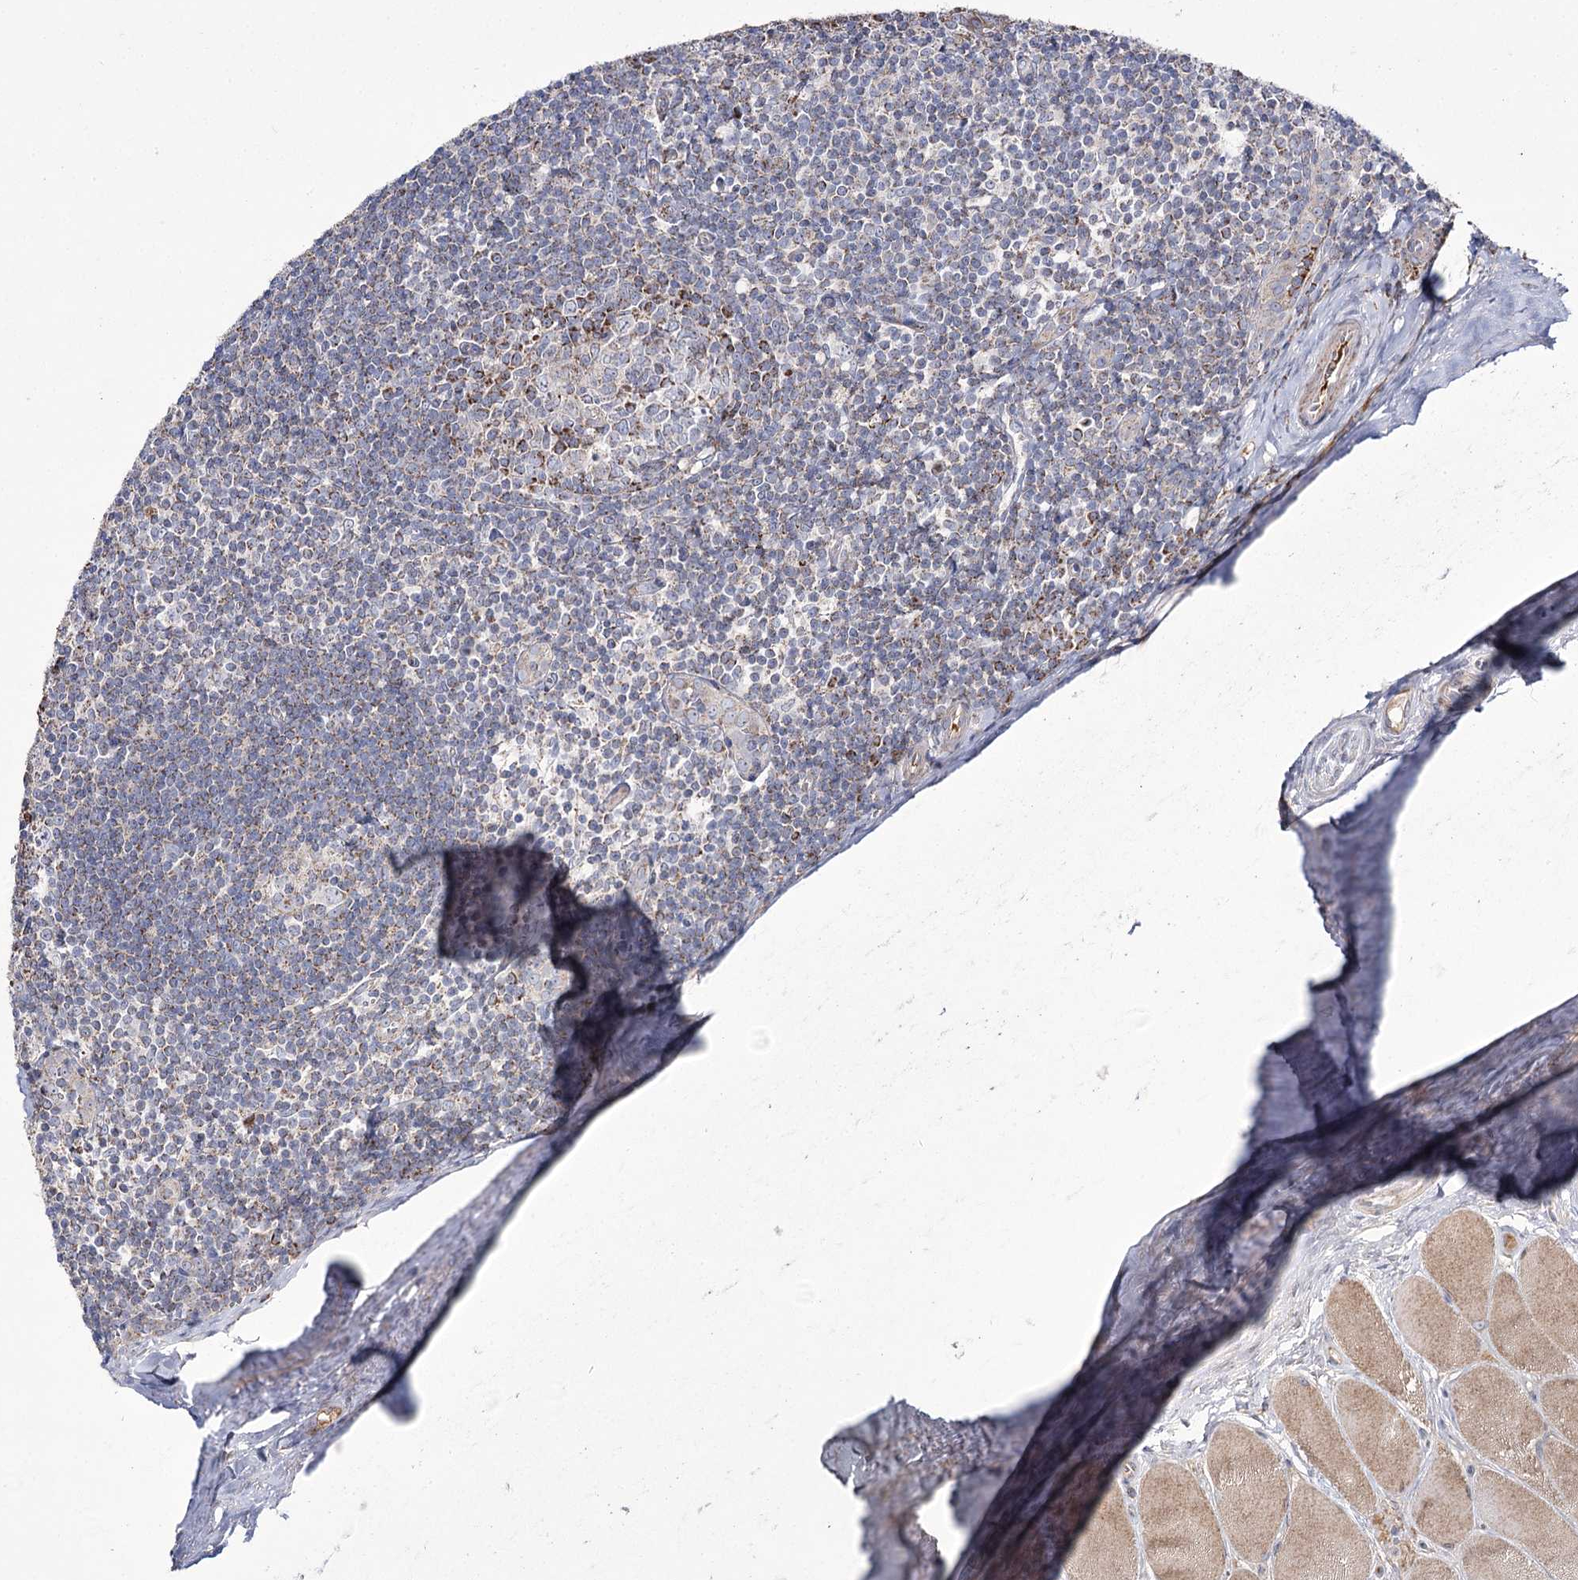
{"staining": {"intensity": "weak", "quantity": "25%-75%", "location": "cytoplasmic/membranous"}, "tissue": "tonsil", "cell_type": "Germinal center cells", "image_type": "normal", "snomed": [{"axis": "morphology", "description": "Normal tissue, NOS"}, {"axis": "topography", "description": "Tonsil"}], "caption": "The photomicrograph demonstrates staining of normal tonsil, revealing weak cytoplasmic/membranous protein staining (brown color) within germinal center cells.", "gene": "NADK2", "patient": {"sex": "male", "age": 27}}